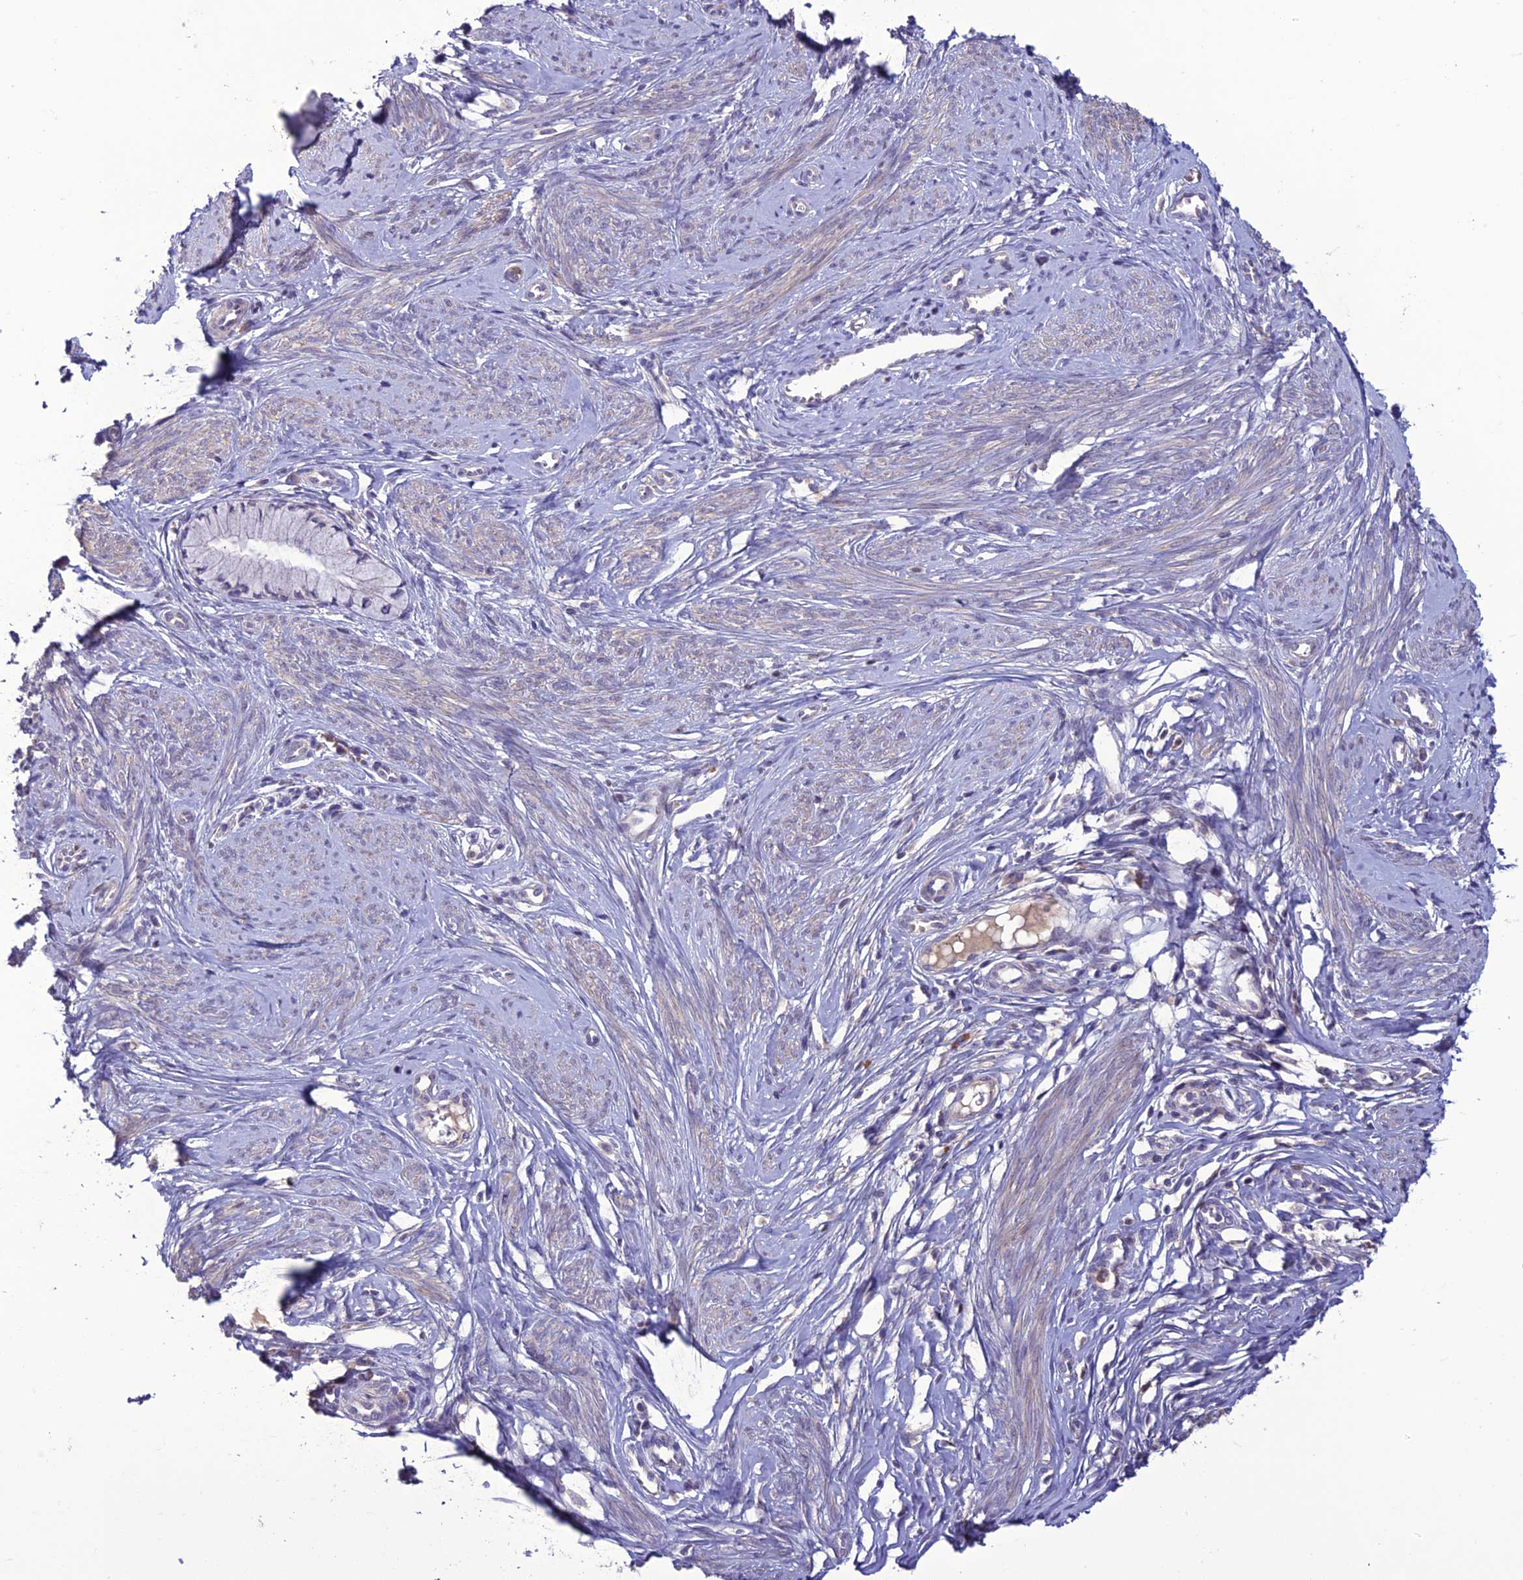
{"staining": {"intensity": "negative", "quantity": "none", "location": "none"}, "tissue": "cervical cancer", "cell_type": "Tumor cells", "image_type": "cancer", "snomed": [{"axis": "morphology", "description": "Adenocarcinoma, NOS"}, {"axis": "topography", "description": "Cervix"}], "caption": "Immunohistochemistry (IHC) micrograph of neoplastic tissue: human cervical adenocarcinoma stained with DAB (3,3'-diaminobenzidine) shows no significant protein expression in tumor cells.", "gene": "C2orf76", "patient": {"sex": "female", "age": 36}}